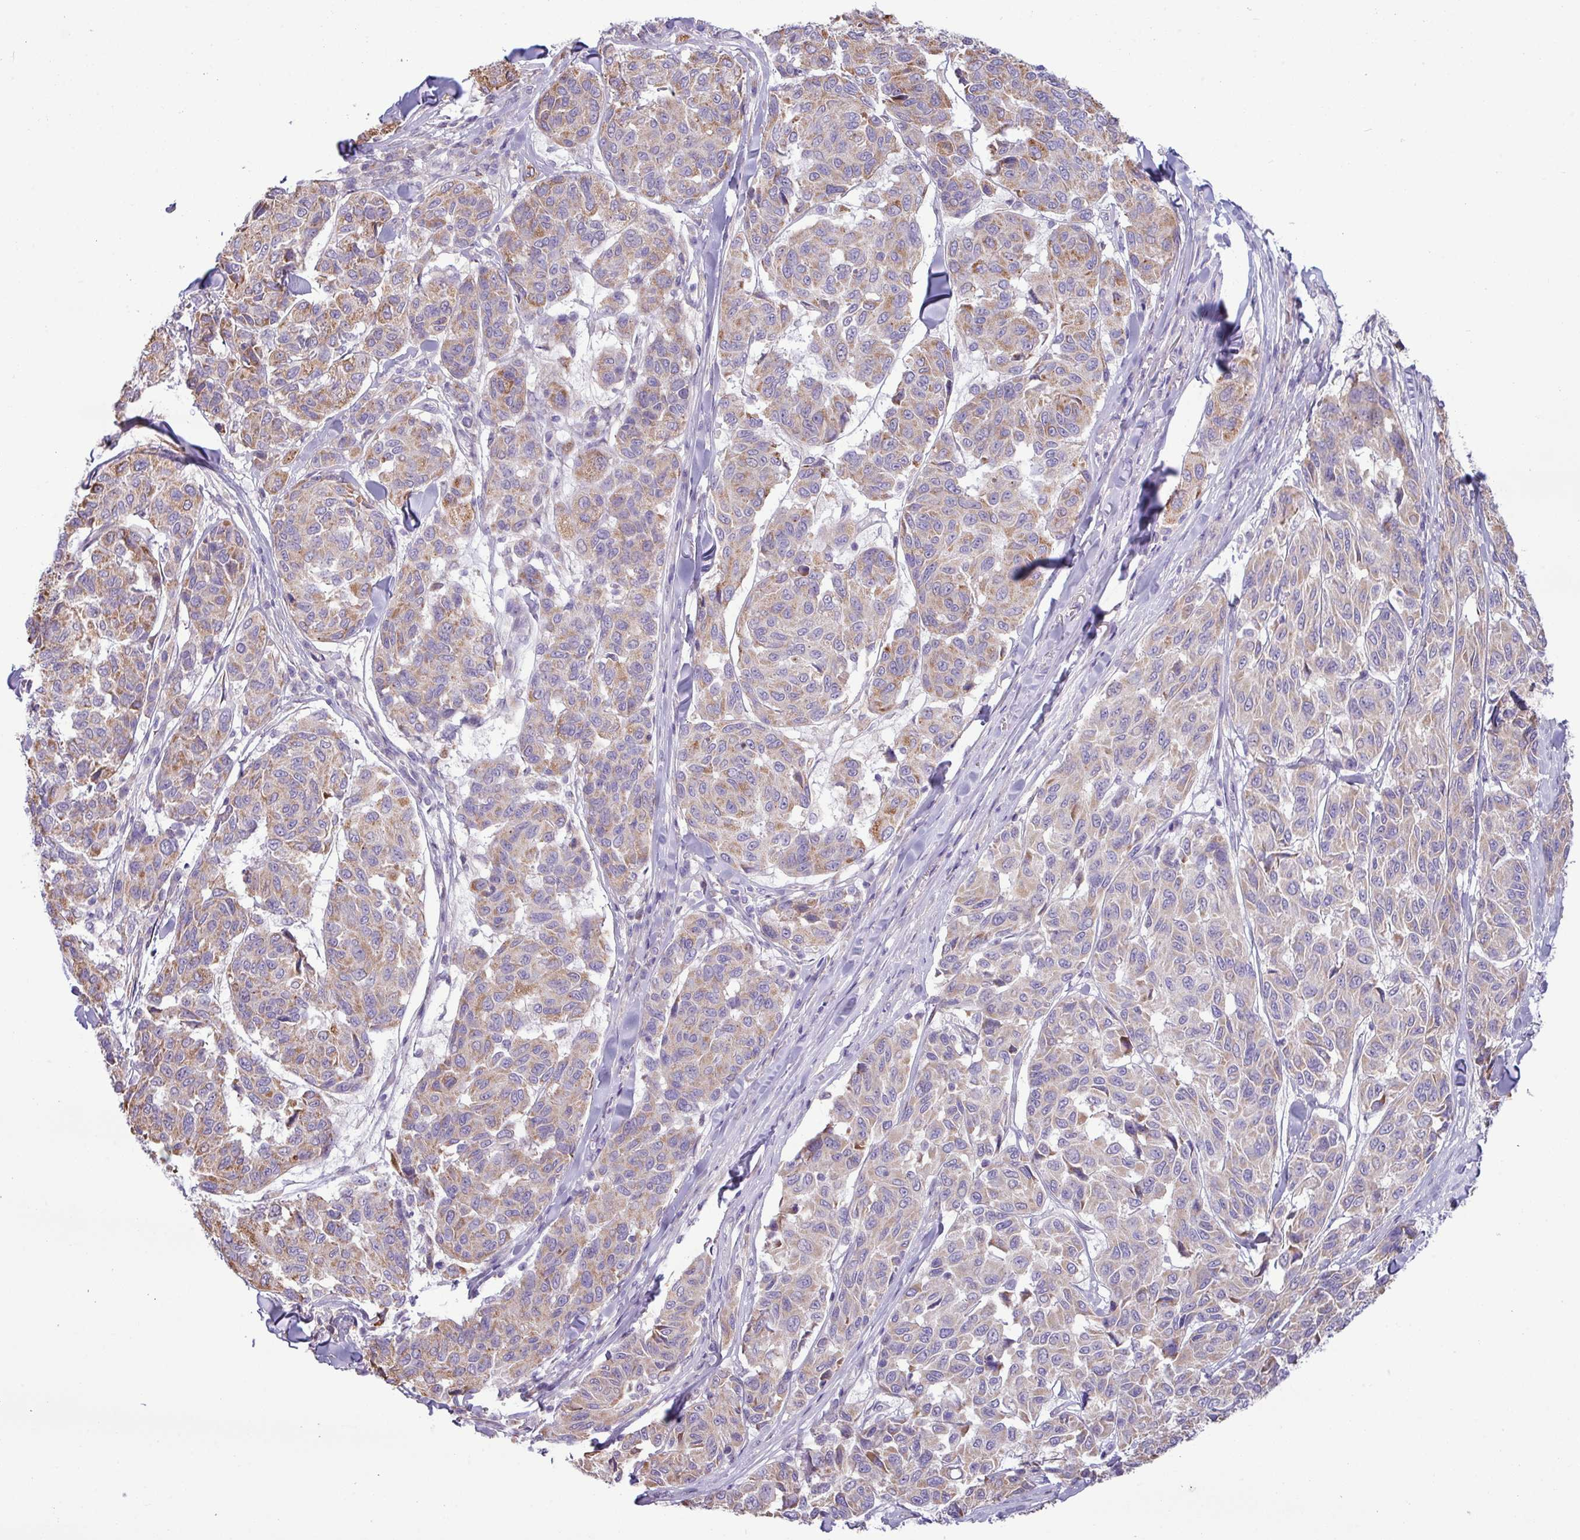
{"staining": {"intensity": "moderate", "quantity": "25%-75%", "location": "cytoplasmic/membranous"}, "tissue": "melanoma", "cell_type": "Tumor cells", "image_type": "cancer", "snomed": [{"axis": "morphology", "description": "Malignant melanoma, NOS"}, {"axis": "topography", "description": "Skin"}], "caption": "IHC micrograph of neoplastic tissue: melanoma stained using IHC reveals medium levels of moderate protein expression localized specifically in the cytoplasmic/membranous of tumor cells, appearing as a cytoplasmic/membranous brown color.", "gene": "IRGC", "patient": {"sex": "female", "age": 66}}